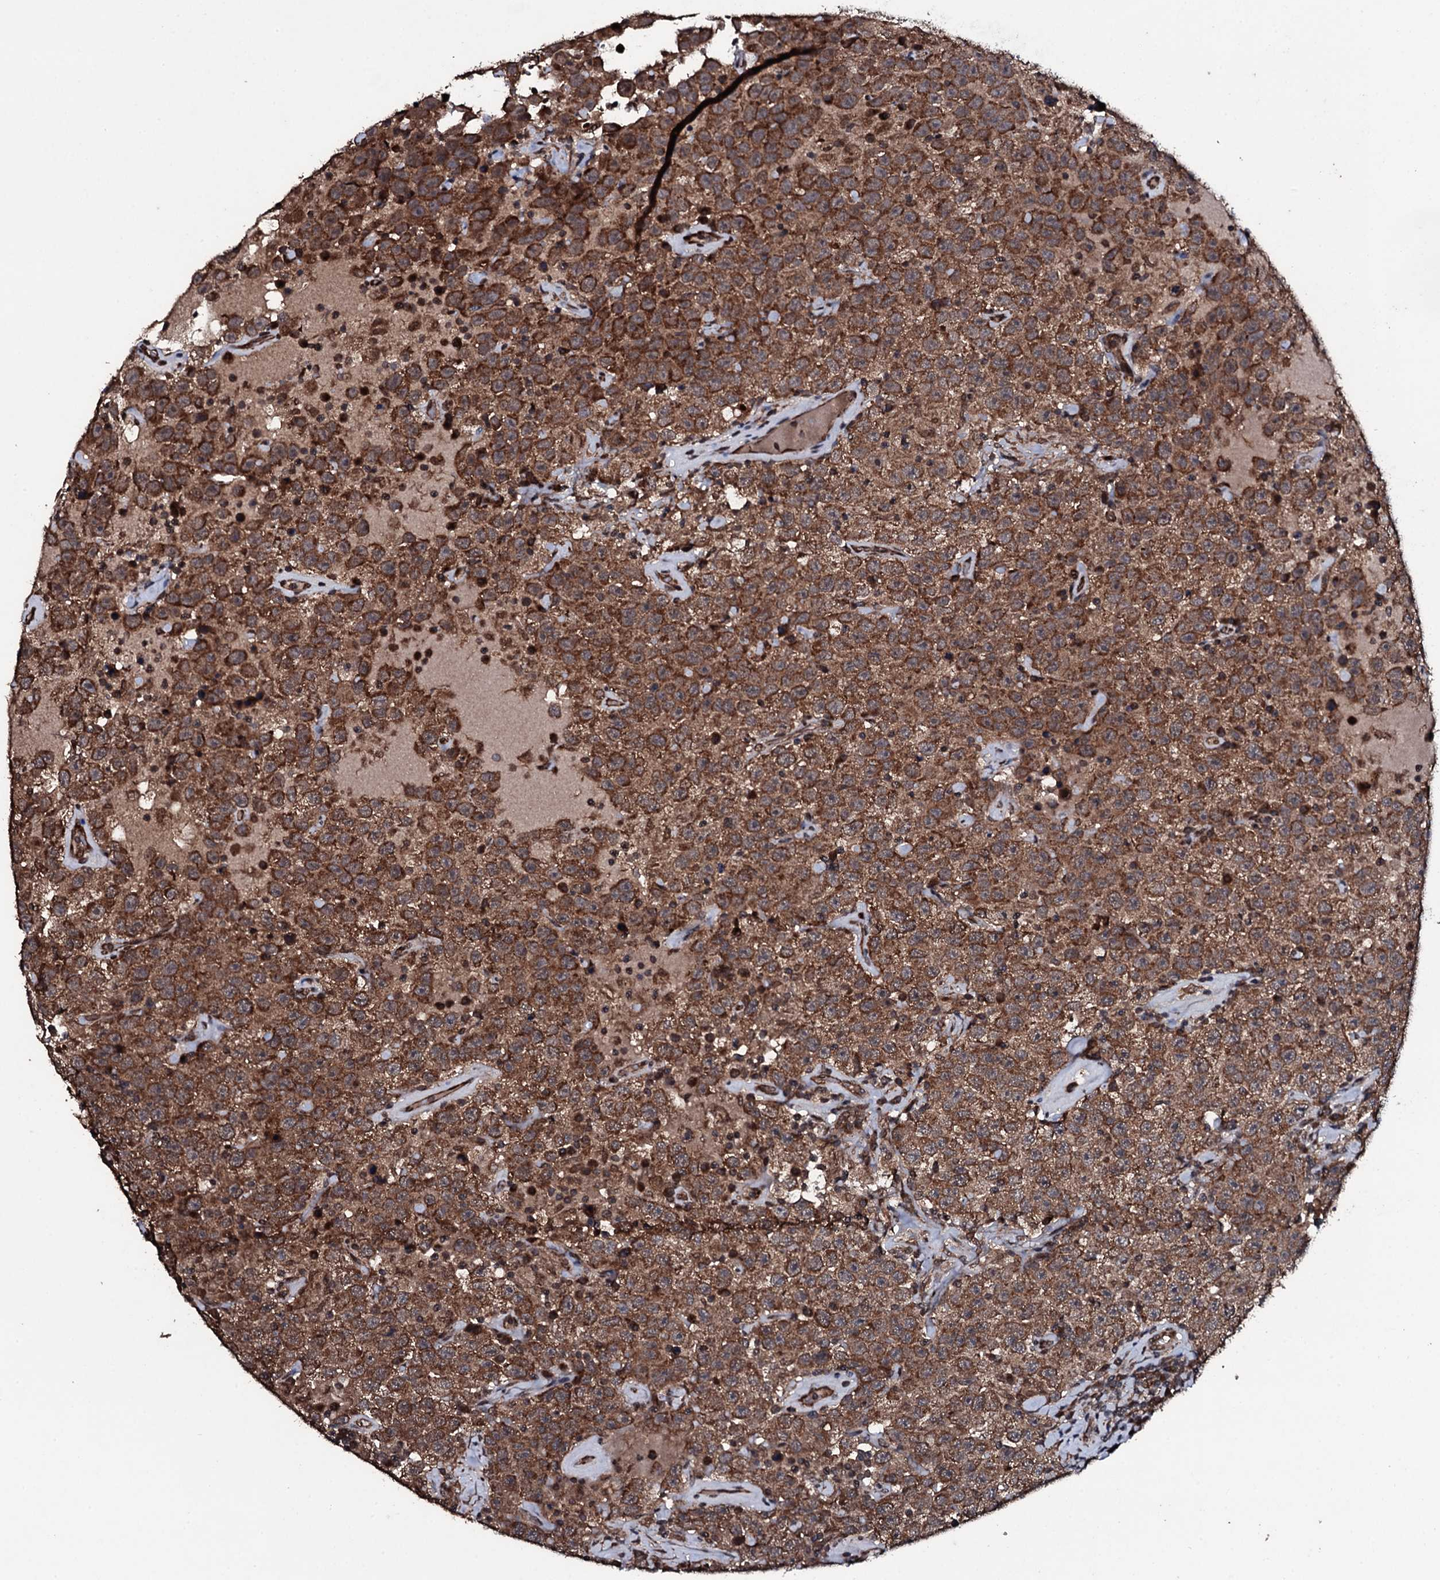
{"staining": {"intensity": "strong", "quantity": ">75%", "location": "cytoplasmic/membranous"}, "tissue": "testis cancer", "cell_type": "Tumor cells", "image_type": "cancer", "snomed": [{"axis": "morphology", "description": "Seminoma, NOS"}, {"axis": "topography", "description": "Testis"}], "caption": "DAB immunohistochemical staining of testis seminoma shows strong cytoplasmic/membranous protein expression in approximately >75% of tumor cells.", "gene": "MRPS31", "patient": {"sex": "male", "age": 41}}